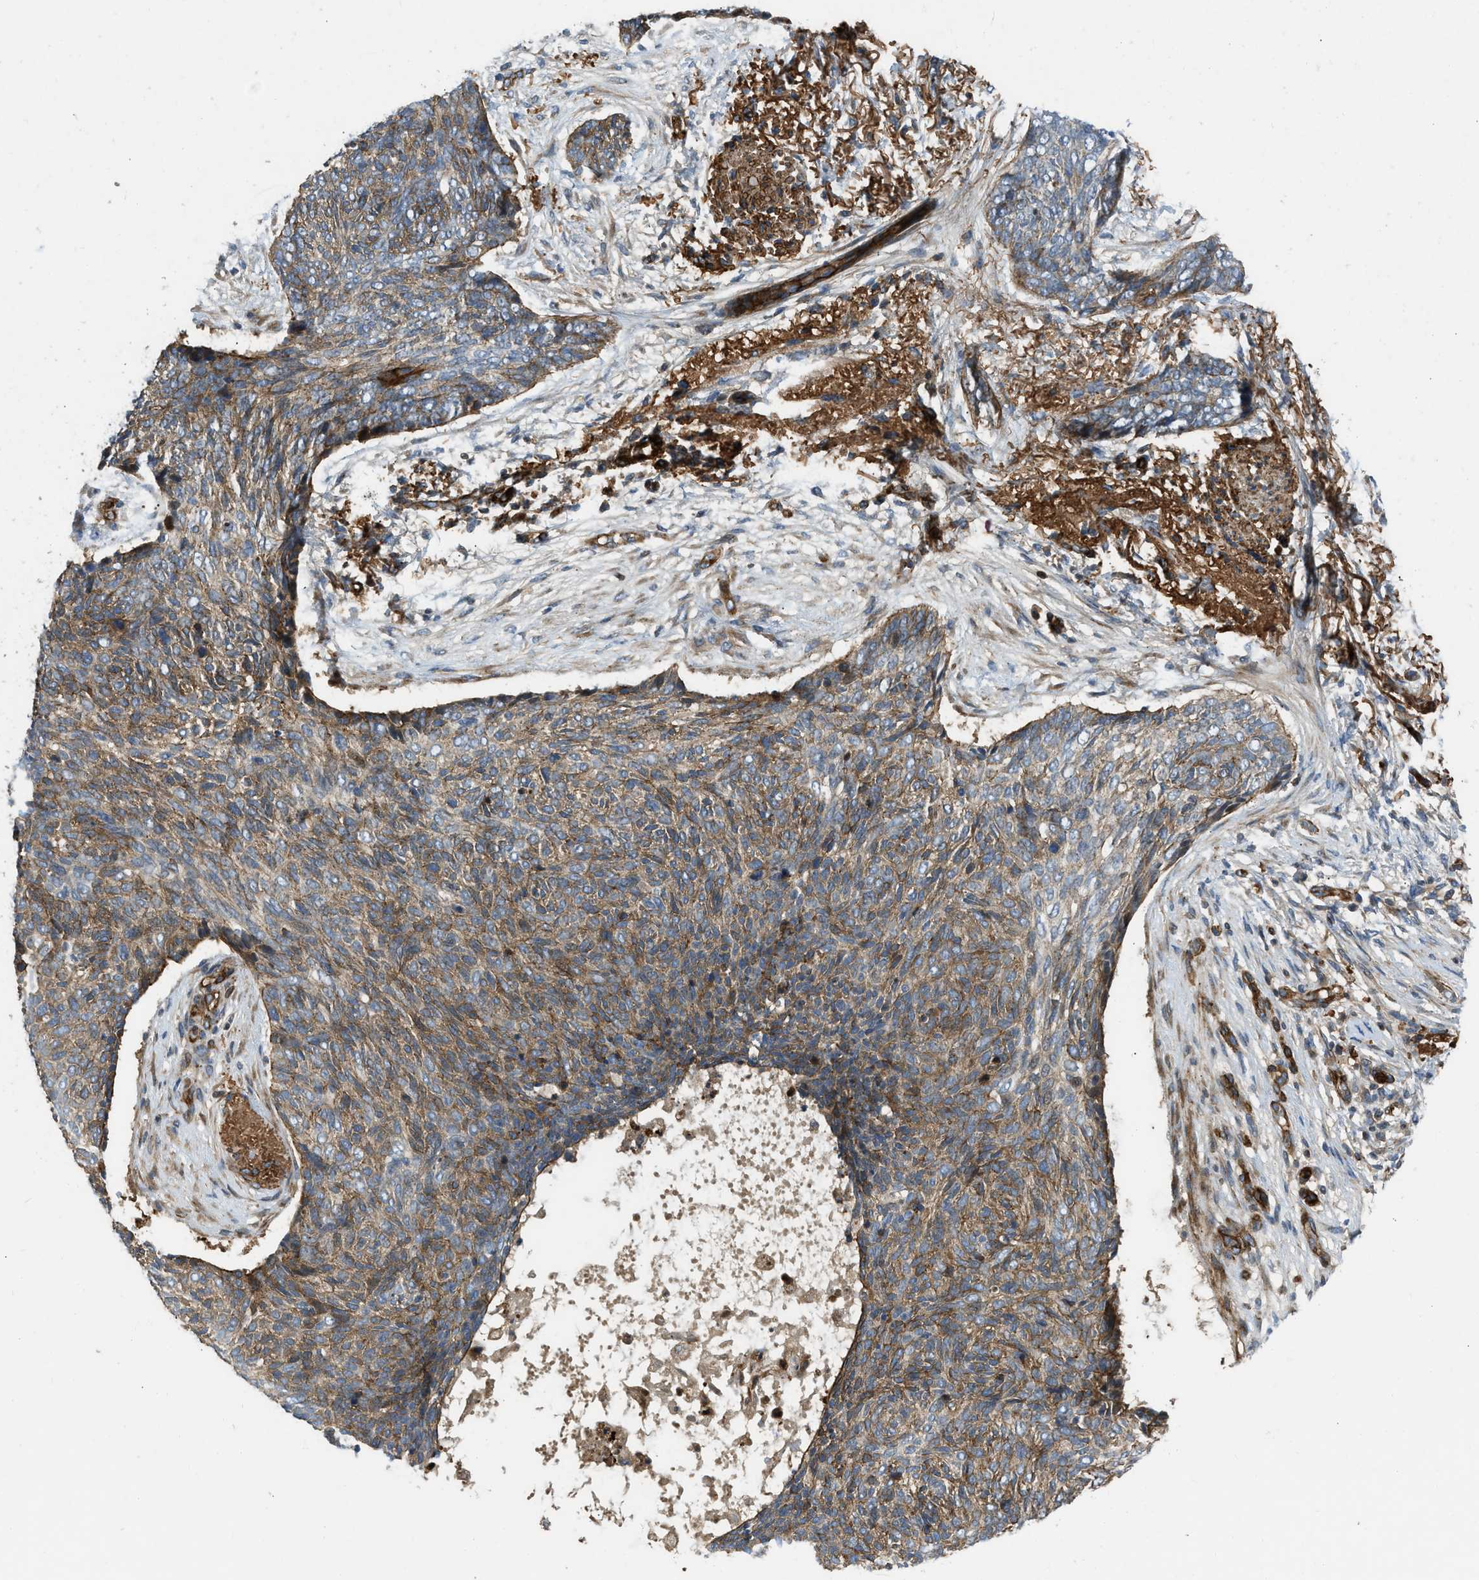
{"staining": {"intensity": "moderate", "quantity": ">75%", "location": "cytoplasmic/membranous"}, "tissue": "skin cancer", "cell_type": "Tumor cells", "image_type": "cancer", "snomed": [{"axis": "morphology", "description": "Basal cell carcinoma"}, {"axis": "topography", "description": "Skin"}], "caption": "Basal cell carcinoma (skin) was stained to show a protein in brown. There is medium levels of moderate cytoplasmic/membranous positivity in about >75% of tumor cells.", "gene": "NYNRIN", "patient": {"sex": "female", "age": 84}}